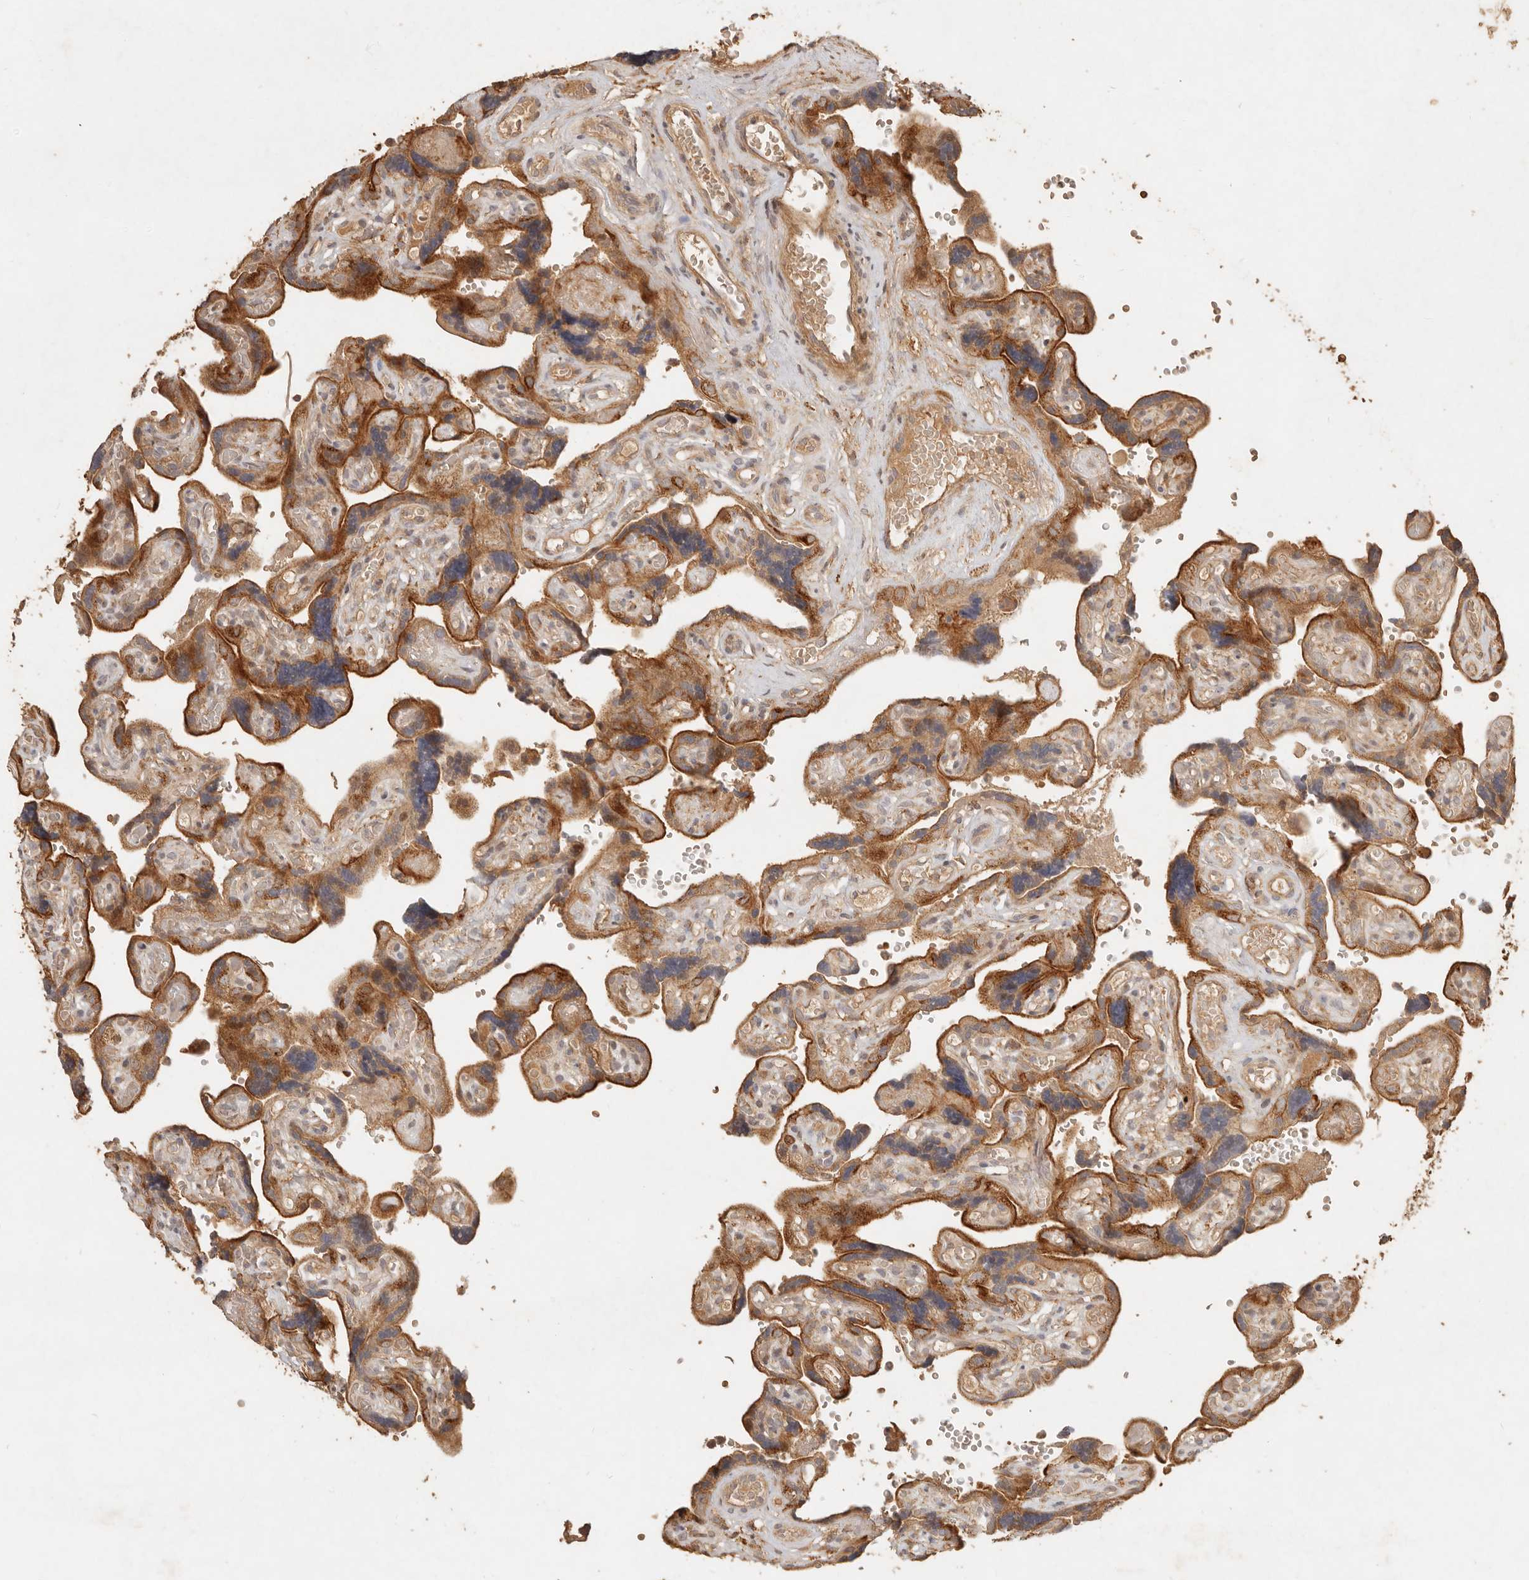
{"staining": {"intensity": "weak", "quantity": ">75%", "location": "cytoplasmic/membranous"}, "tissue": "placenta", "cell_type": "Decidual cells", "image_type": "normal", "snomed": [{"axis": "morphology", "description": "Normal tissue, NOS"}, {"axis": "topography", "description": "Placenta"}], "caption": "Decidual cells demonstrate weak cytoplasmic/membranous staining in about >75% of cells in unremarkable placenta.", "gene": "CLEC4C", "patient": {"sex": "female", "age": 30}}